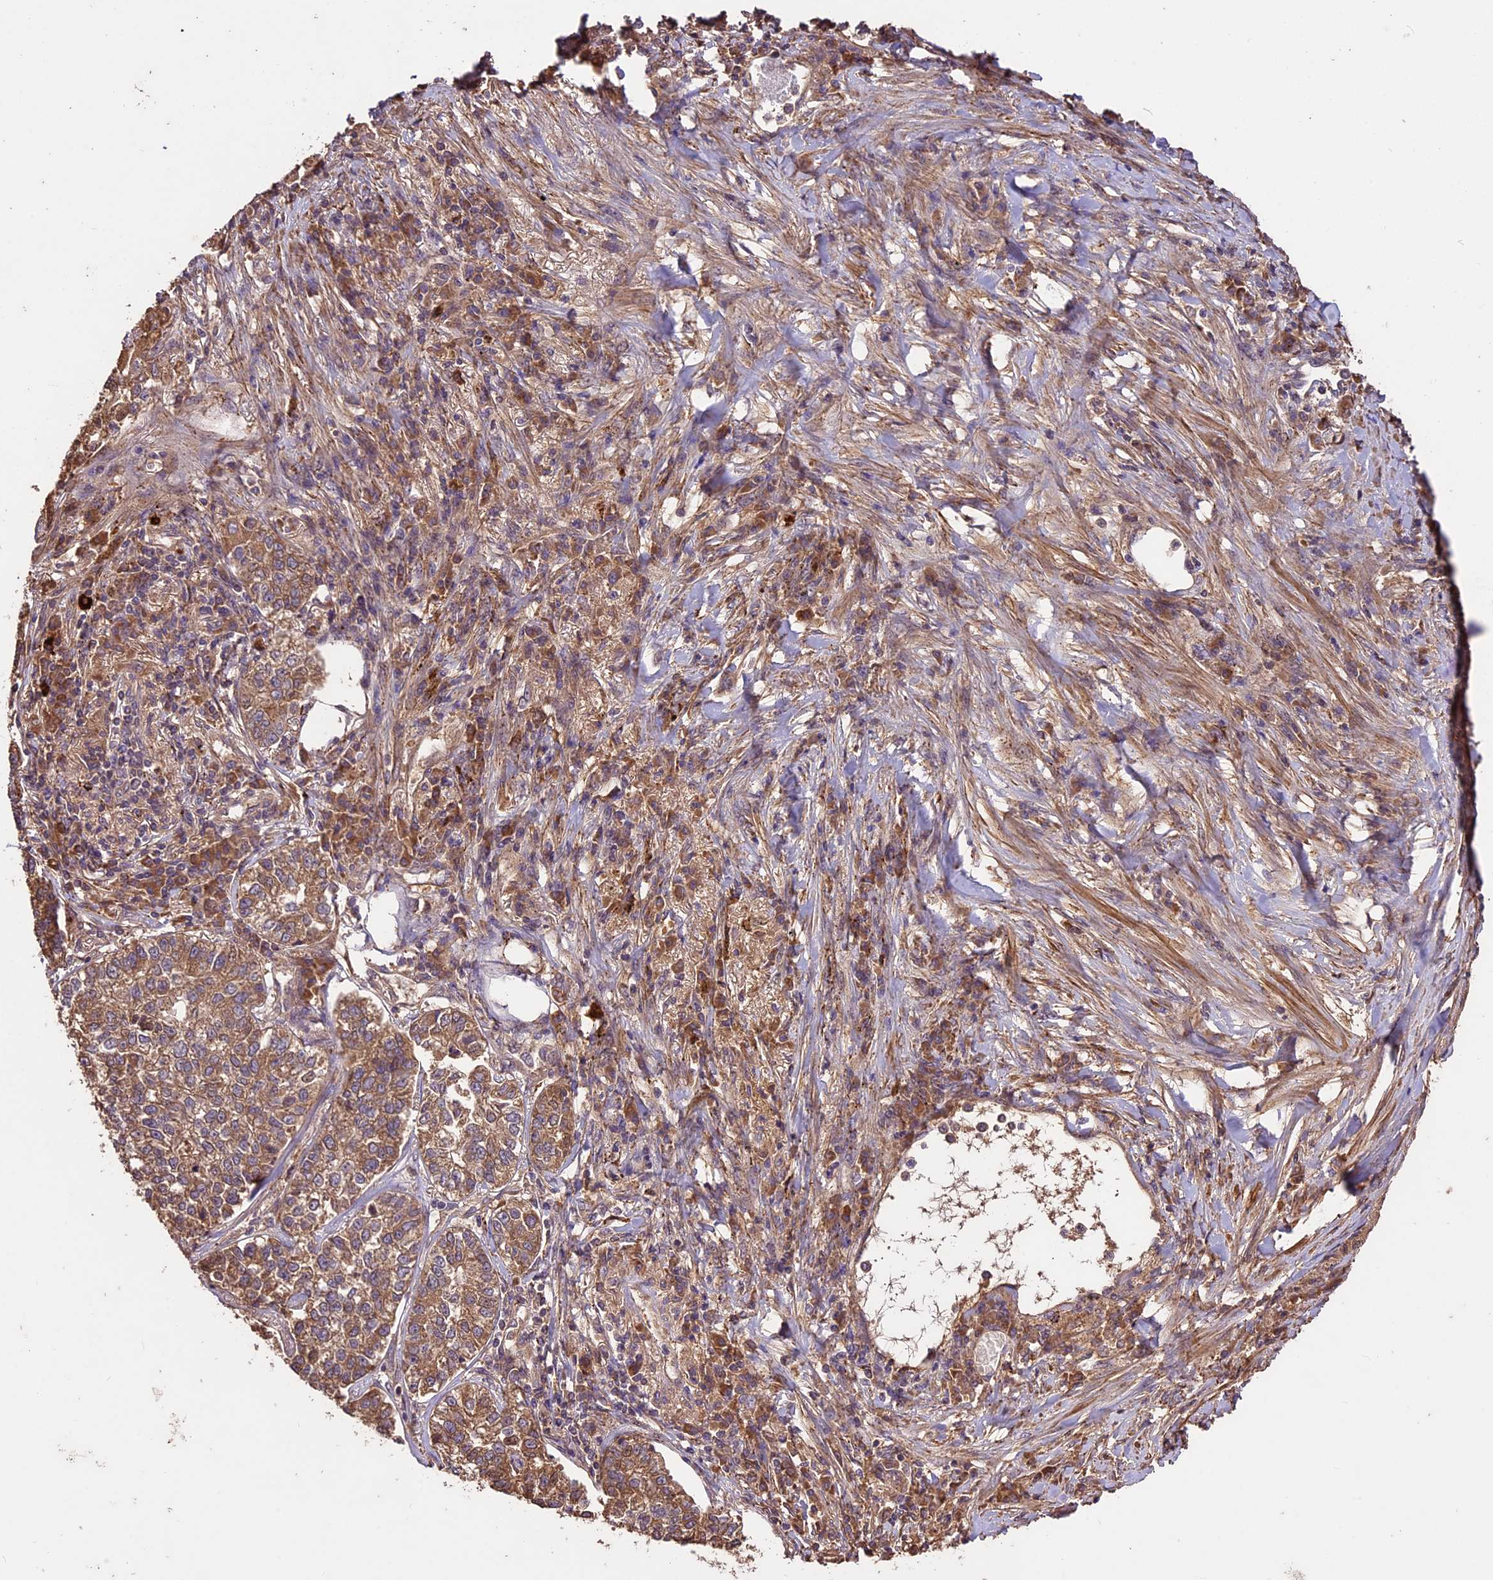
{"staining": {"intensity": "moderate", "quantity": ">75%", "location": "cytoplasmic/membranous"}, "tissue": "lung cancer", "cell_type": "Tumor cells", "image_type": "cancer", "snomed": [{"axis": "morphology", "description": "Adenocarcinoma, NOS"}, {"axis": "topography", "description": "Lung"}], "caption": "Protein expression by immunohistochemistry (IHC) reveals moderate cytoplasmic/membranous expression in approximately >75% of tumor cells in lung cancer (adenocarcinoma). Using DAB (3,3'-diaminobenzidine) (brown) and hematoxylin (blue) stains, captured at high magnification using brightfield microscopy.", "gene": "CRLF1", "patient": {"sex": "male", "age": 49}}